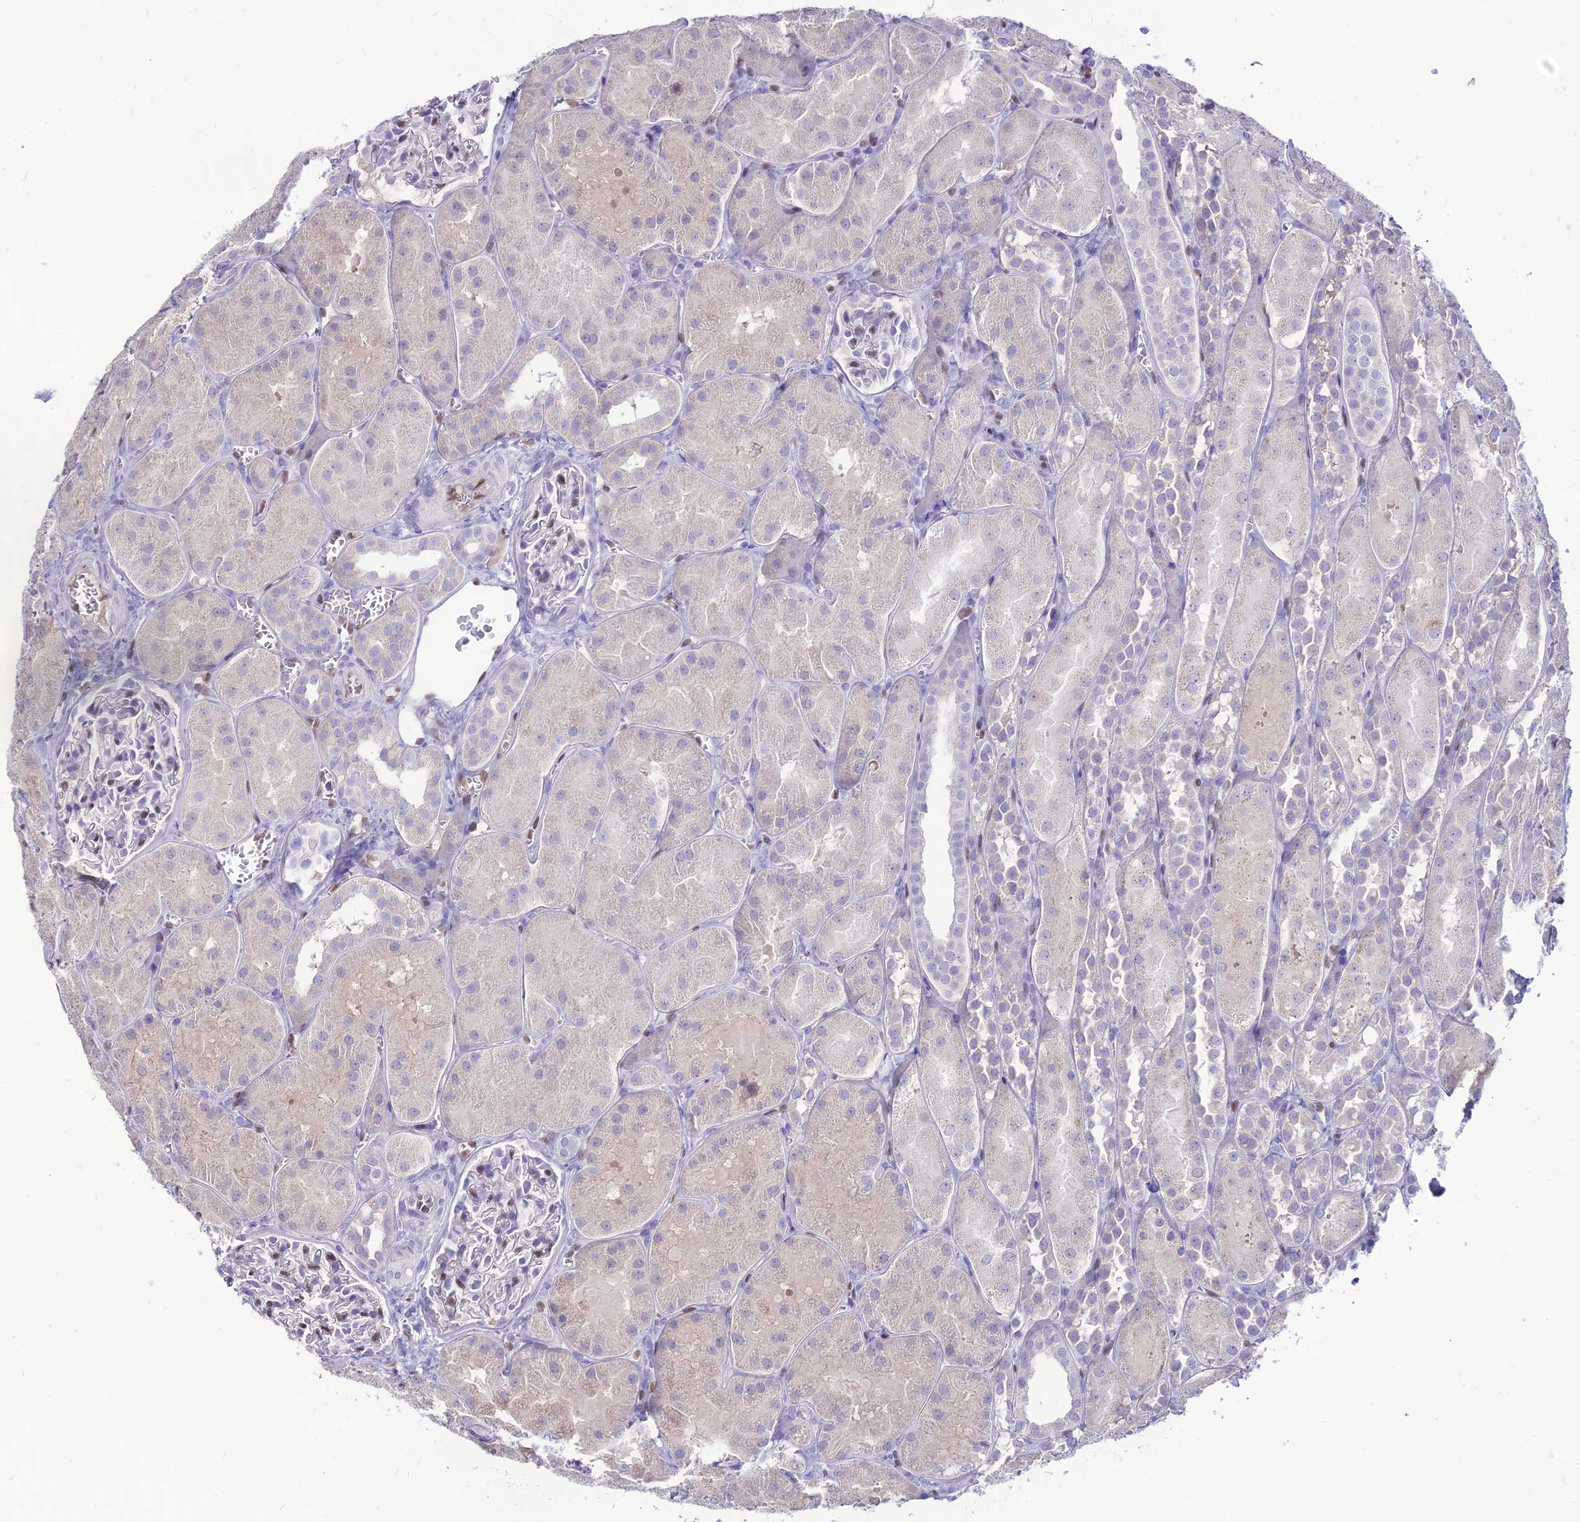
{"staining": {"intensity": "weak", "quantity": "<25%", "location": "nuclear"}, "tissue": "kidney", "cell_type": "Cells in glomeruli", "image_type": "normal", "snomed": [{"axis": "morphology", "description": "Normal tissue, NOS"}, {"axis": "topography", "description": "Kidney"}, {"axis": "topography", "description": "Urinary bladder"}], "caption": "Protein analysis of benign kidney shows no significant positivity in cells in glomeruli.", "gene": "NOVA2", "patient": {"sex": "male", "age": 16}}